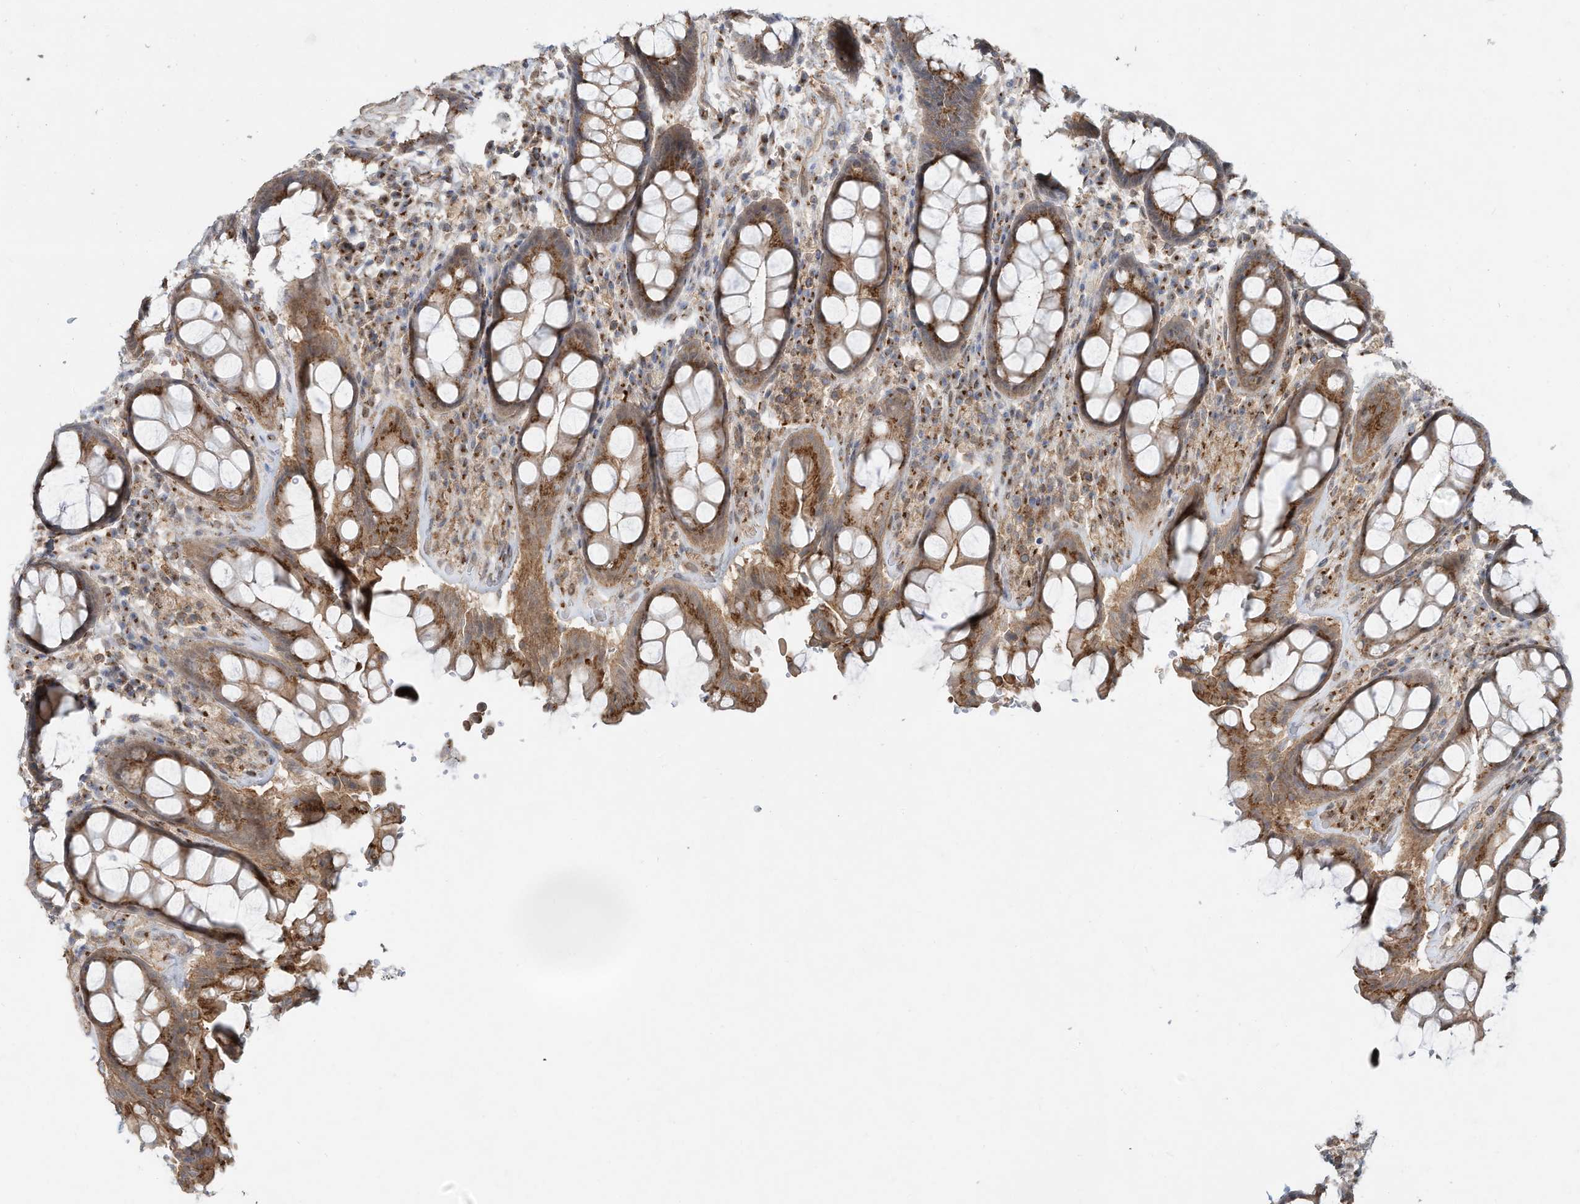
{"staining": {"intensity": "moderate", "quantity": ">75%", "location": "cytoplasmic/membranous"}, "tissue": "rectum", "cell_type": "Glandular cells", "image_type": "normal", "snomed": [{"axis": "morphology", "description": "Normal tissue, NOS"}, {"axis": "topography", "description": "Rectum"}], "caption": "Human rectum stained for a protein (brown) shows moderate cytoplasmic/membranous positive positivity in about >75% of glandular cells.", "gene": "CUX1", "patient": {"sex": "male", "age": 64}}